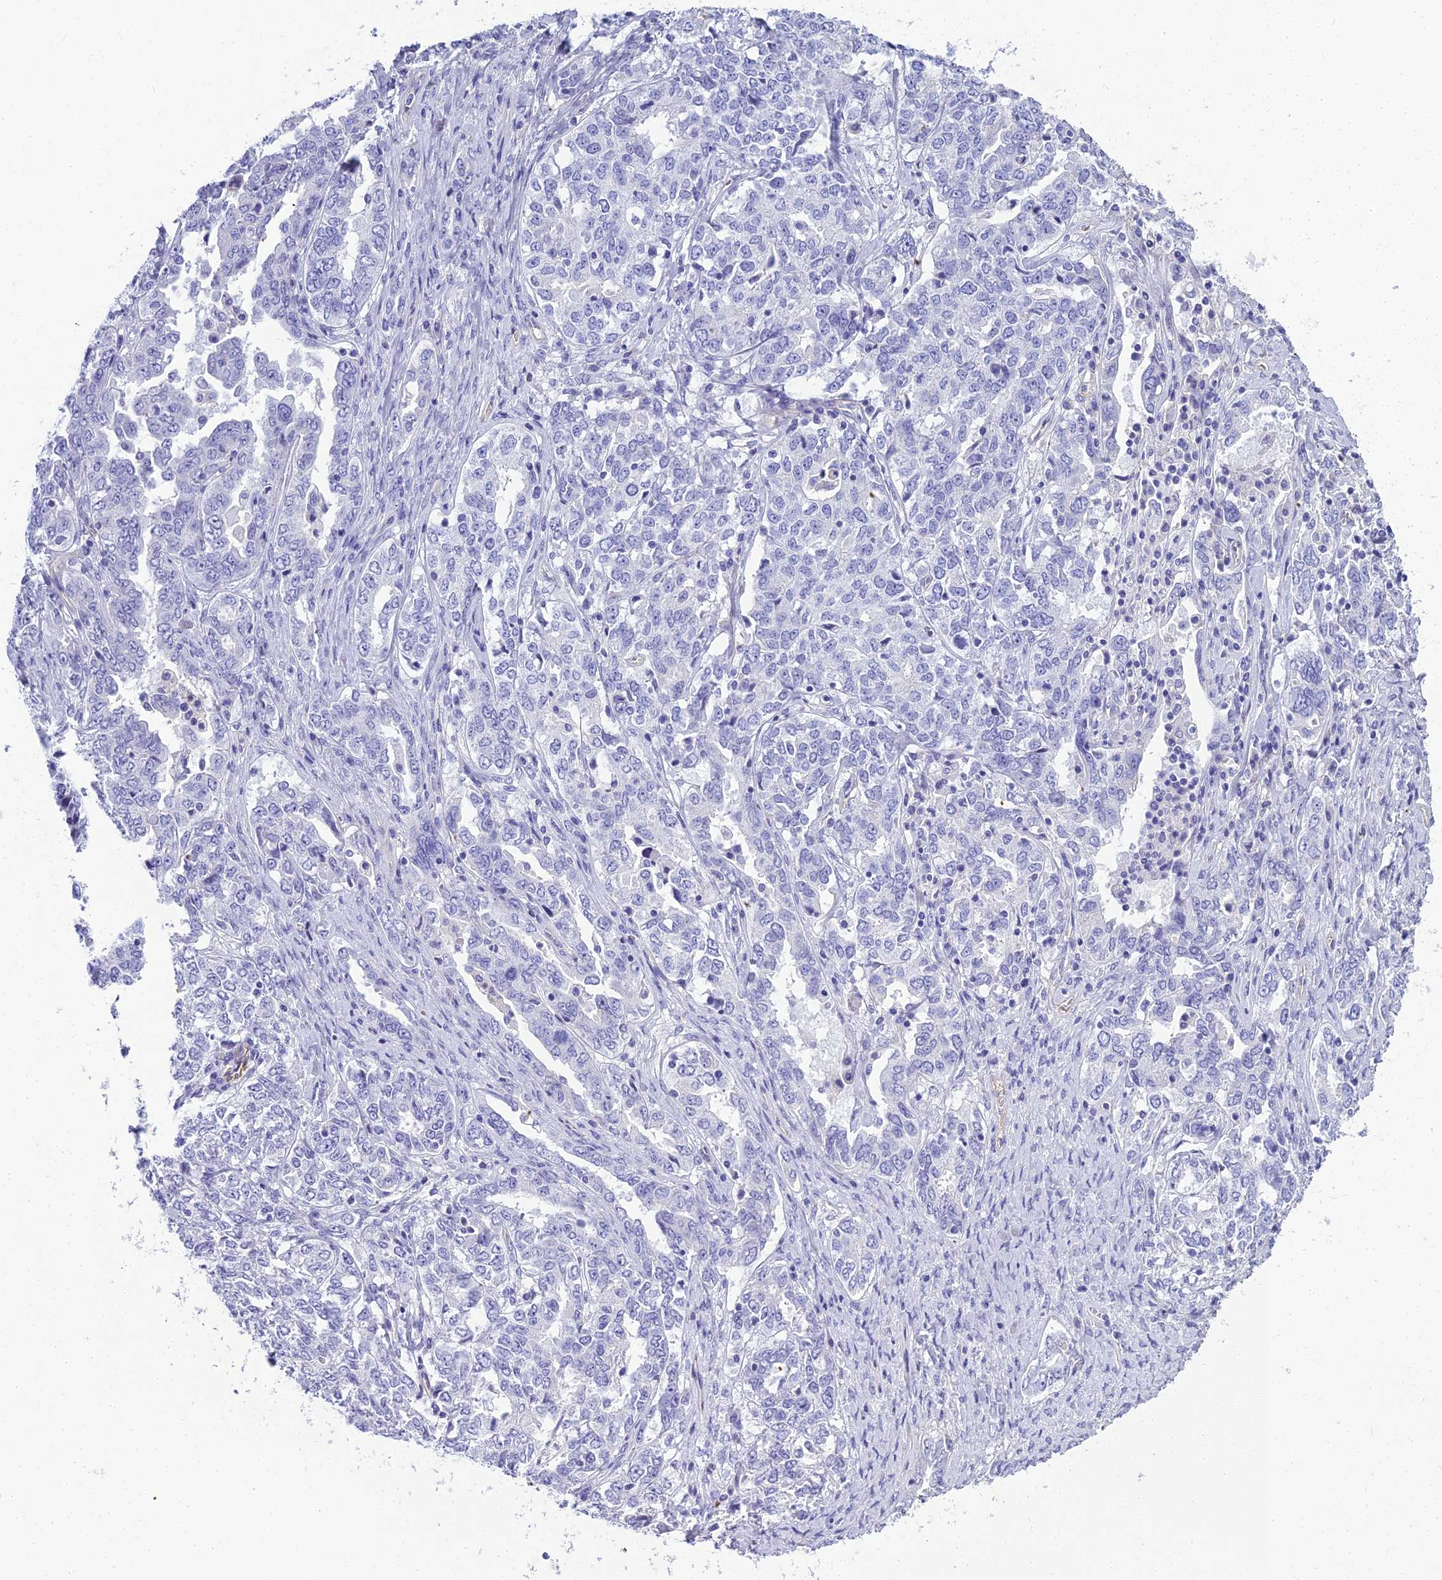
{"staining": {"intensity": "negative", "quantity": "none", "location": "none"}, "tissue": "ovarian cancer", "cell_type": "Tumor cells", "image_type": "cancer", "snomed": [{"axis": "morphology", "description": "Carcinoma, endometroid"}, {"axis": "topography", "description": "Ovary"}], "caption": "The image demonstrates no significant expression in tumor cells of ovarian endometroid carcinoma.", "gene": "NINJ1", "patient": {"sex": "female", "age": 62}}